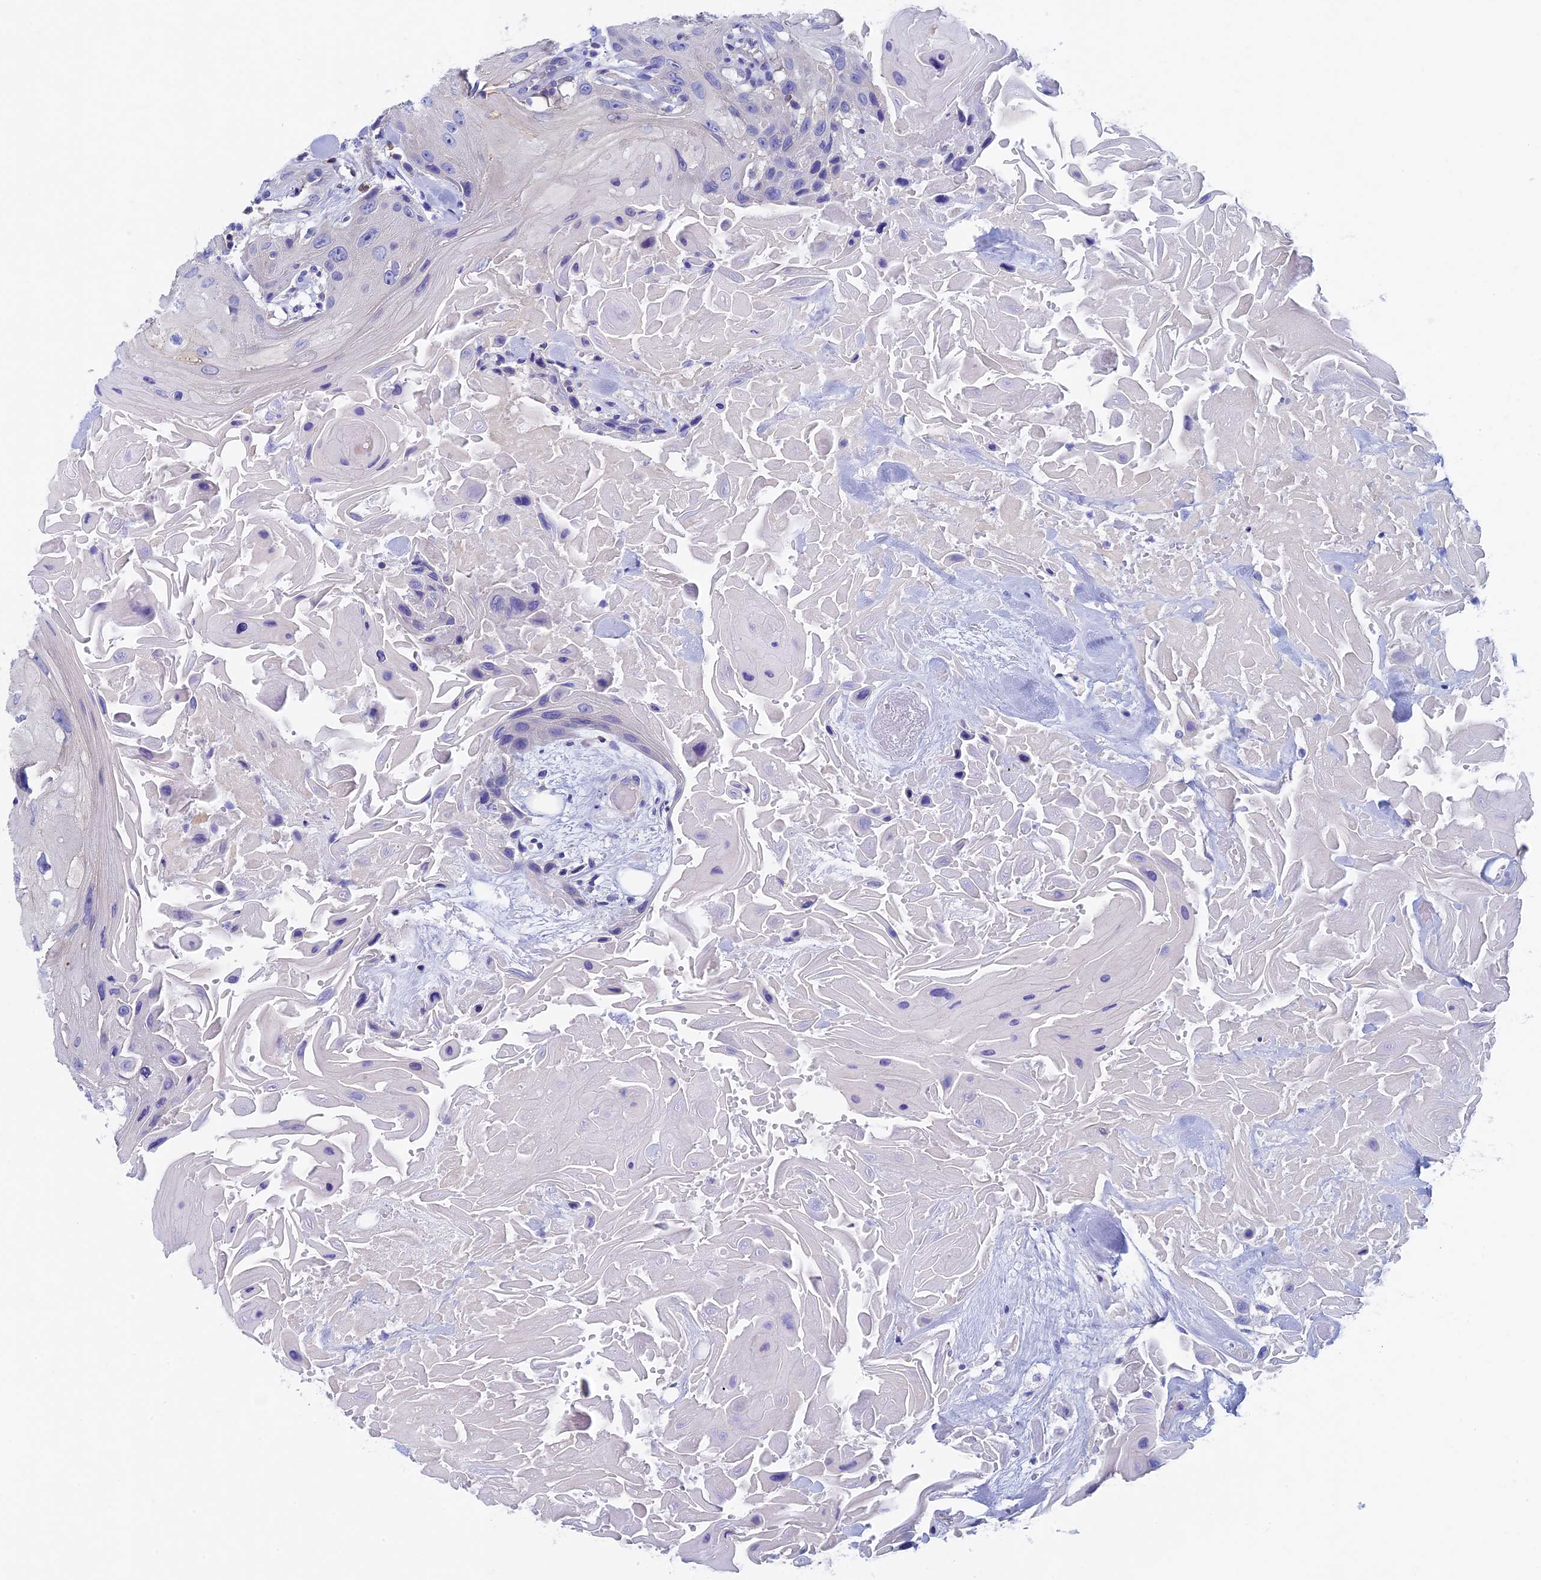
{"staining": {"intensity": "negative", "quantity": "none", "location": "none"}, "tissue": "head and neck cancer", "cell_type": "Tumor cells", "image_type": "cancer", "snomed": [{"axis": "morphology", "description": "Squamous cell carcinoma, NOS"}, {"axis": "topography", "description": "Head-Neck"}], "caption": "Image shows no significant protein staining in tumor cells of squamous cell carcinoma (head and neck). Nuclei are stained in blue.", "gene": "SEPTIN1", "patient": {"sex": "male", "age": 81}}